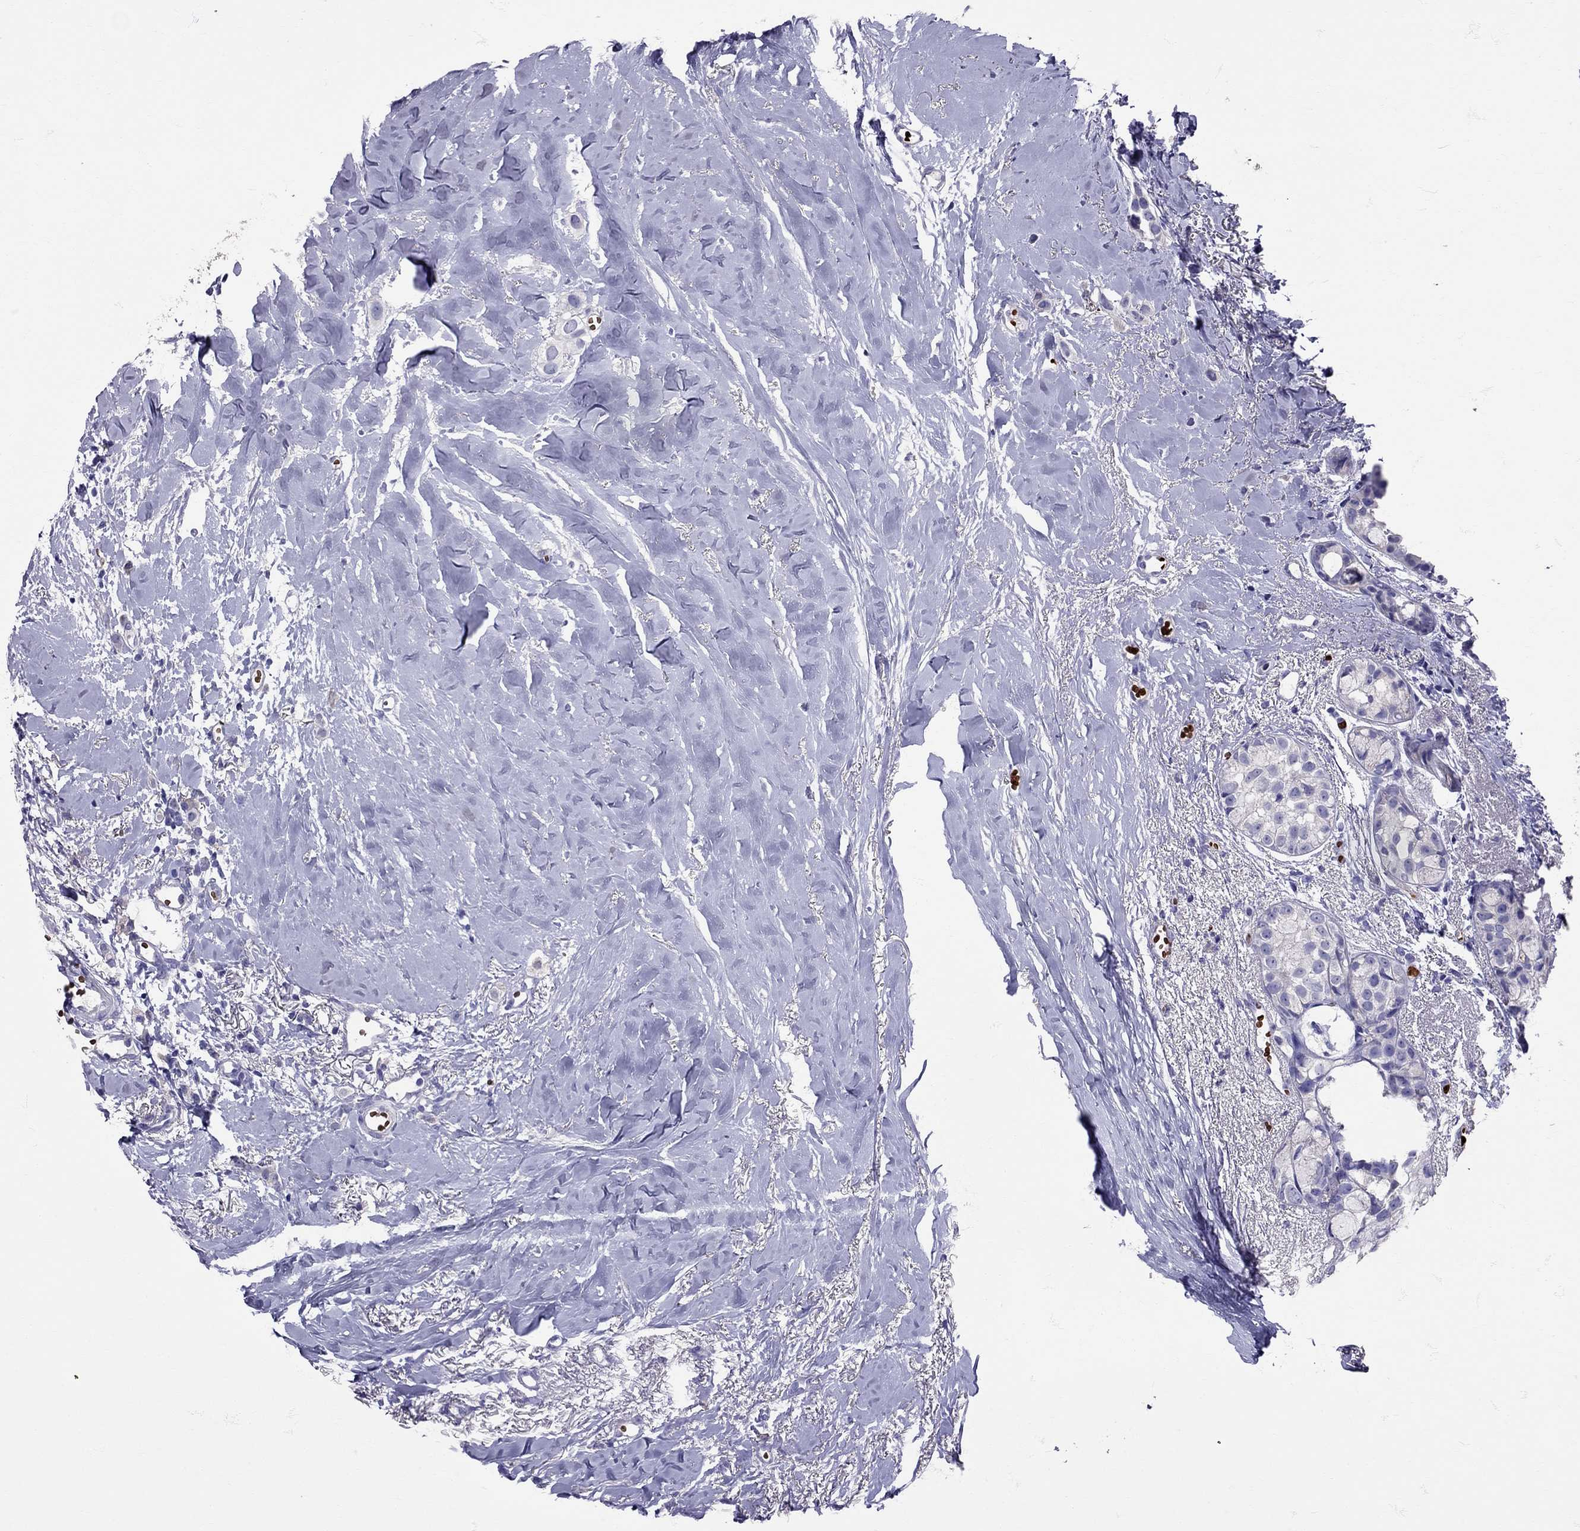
{"staining": {"intensity": "negative", "quantity": "none", "location": "none"}, "tissue": "breast cancer", "cell_type": "Tumor cells", "image_type": "cancer", "snomed": [{"axis": "morphology", "description": "Duct carcinoma"}, {"axis": "topography", "description": "Breast"}], "caption": "The immunohistochemistry histopathology image has no significant positivity in tumor cells of breast cancer (infiltrating ductal carcinoma) tissue.", "gene": "TBR1", "patient": {"sex": "female", "age": 85}}